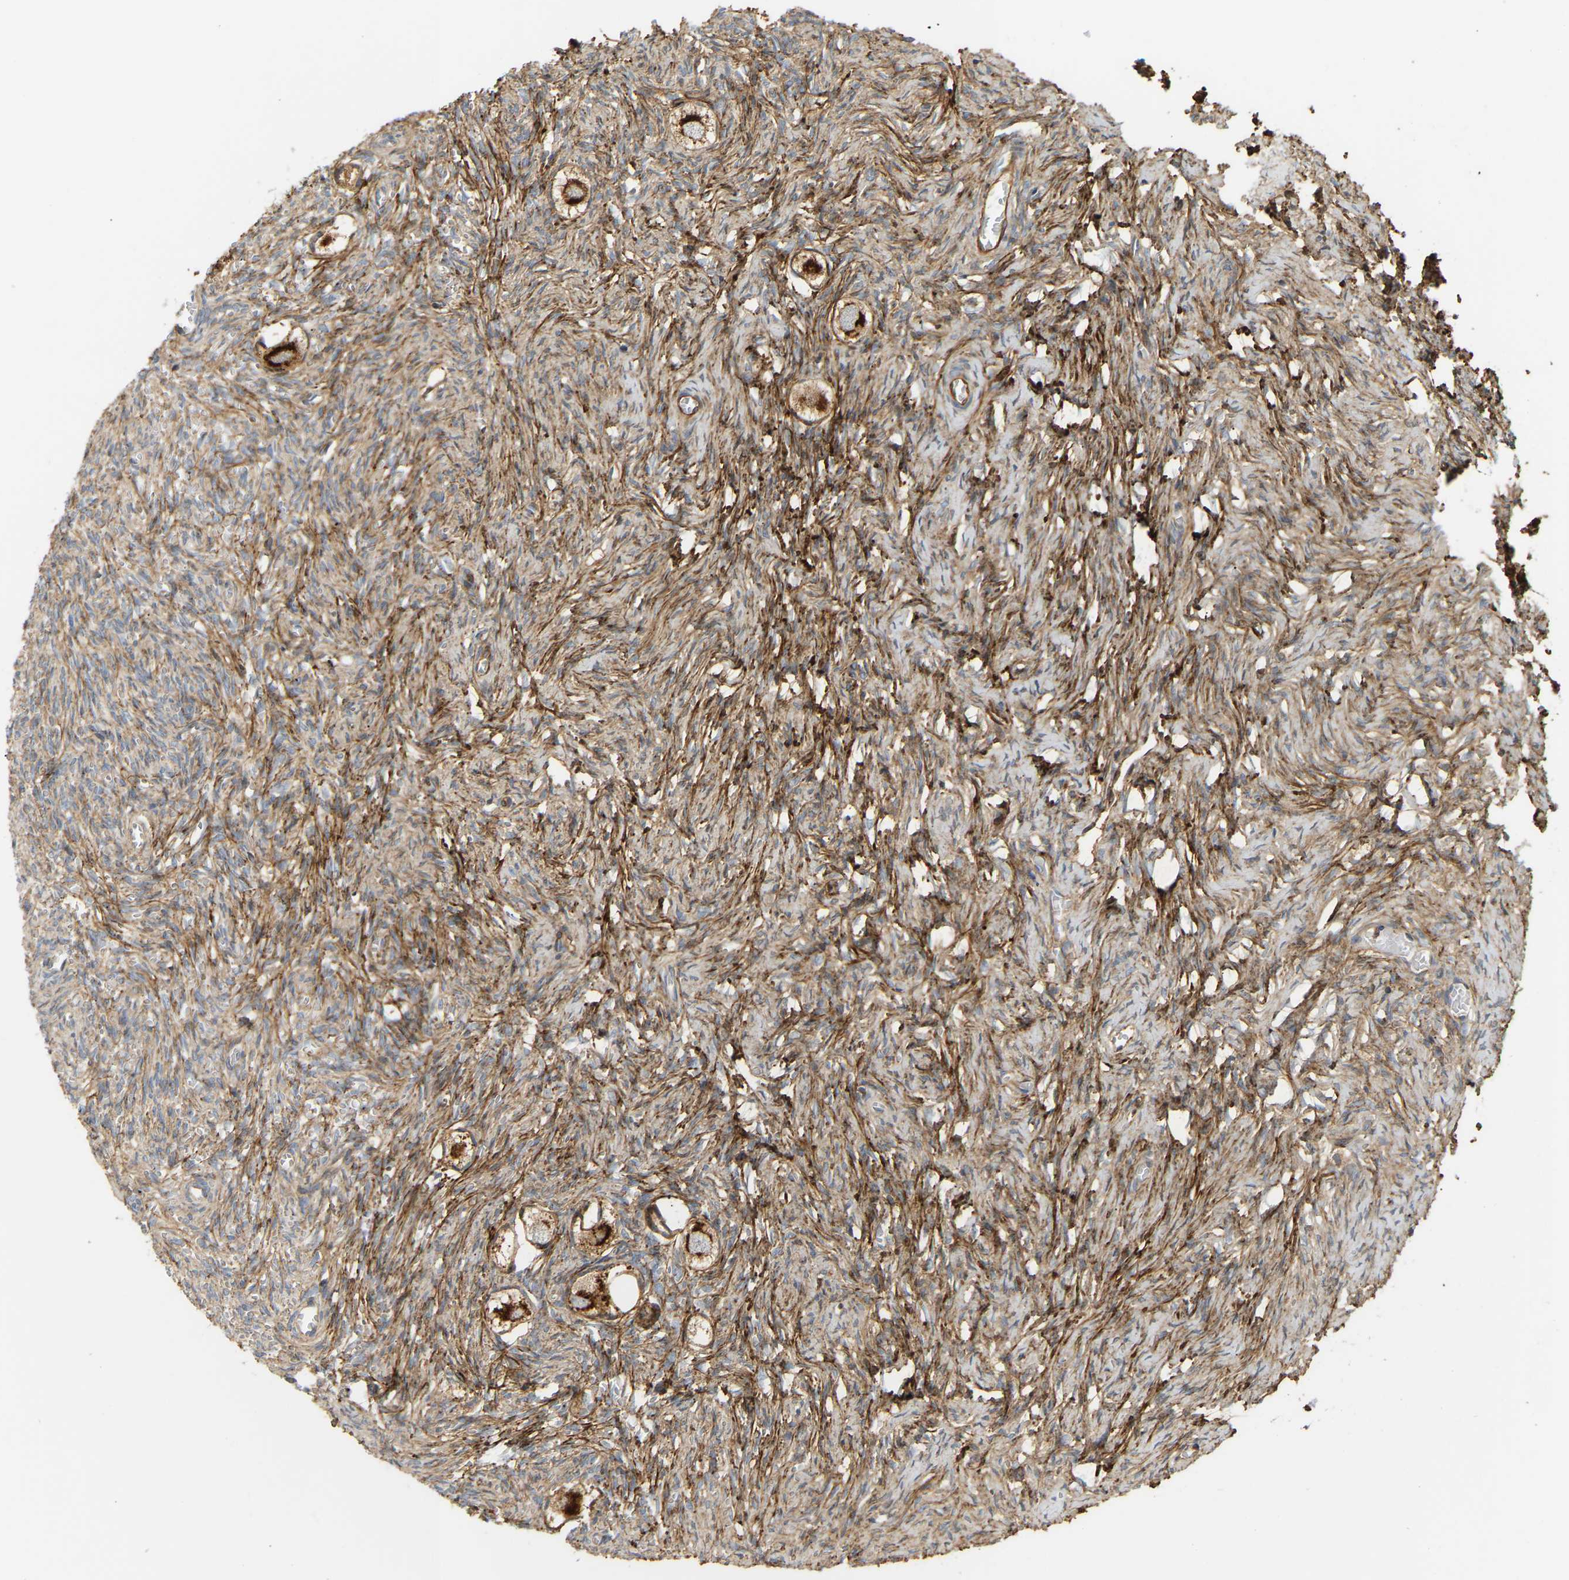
{"staining": {"intensity": "strong", "quantity": ">75%", "location": "cytoplasmic/membranous"}, "tissue": "ovary", "cell_type": "Follicle cells", "image_type": "normal", "snomed": [{"axis": "morphology", "description": "Normal tissue, NOS"}, {"axis": "topography", "description": "Ovary"}], "caption": "Follicle cells demonstrate high levels of strong cytoplasmic/membranous expression in approximately >75% of cells in unremarkable ovary.", "gene": "PLCG2", "patient": {"sex": "female", "age": 27}}